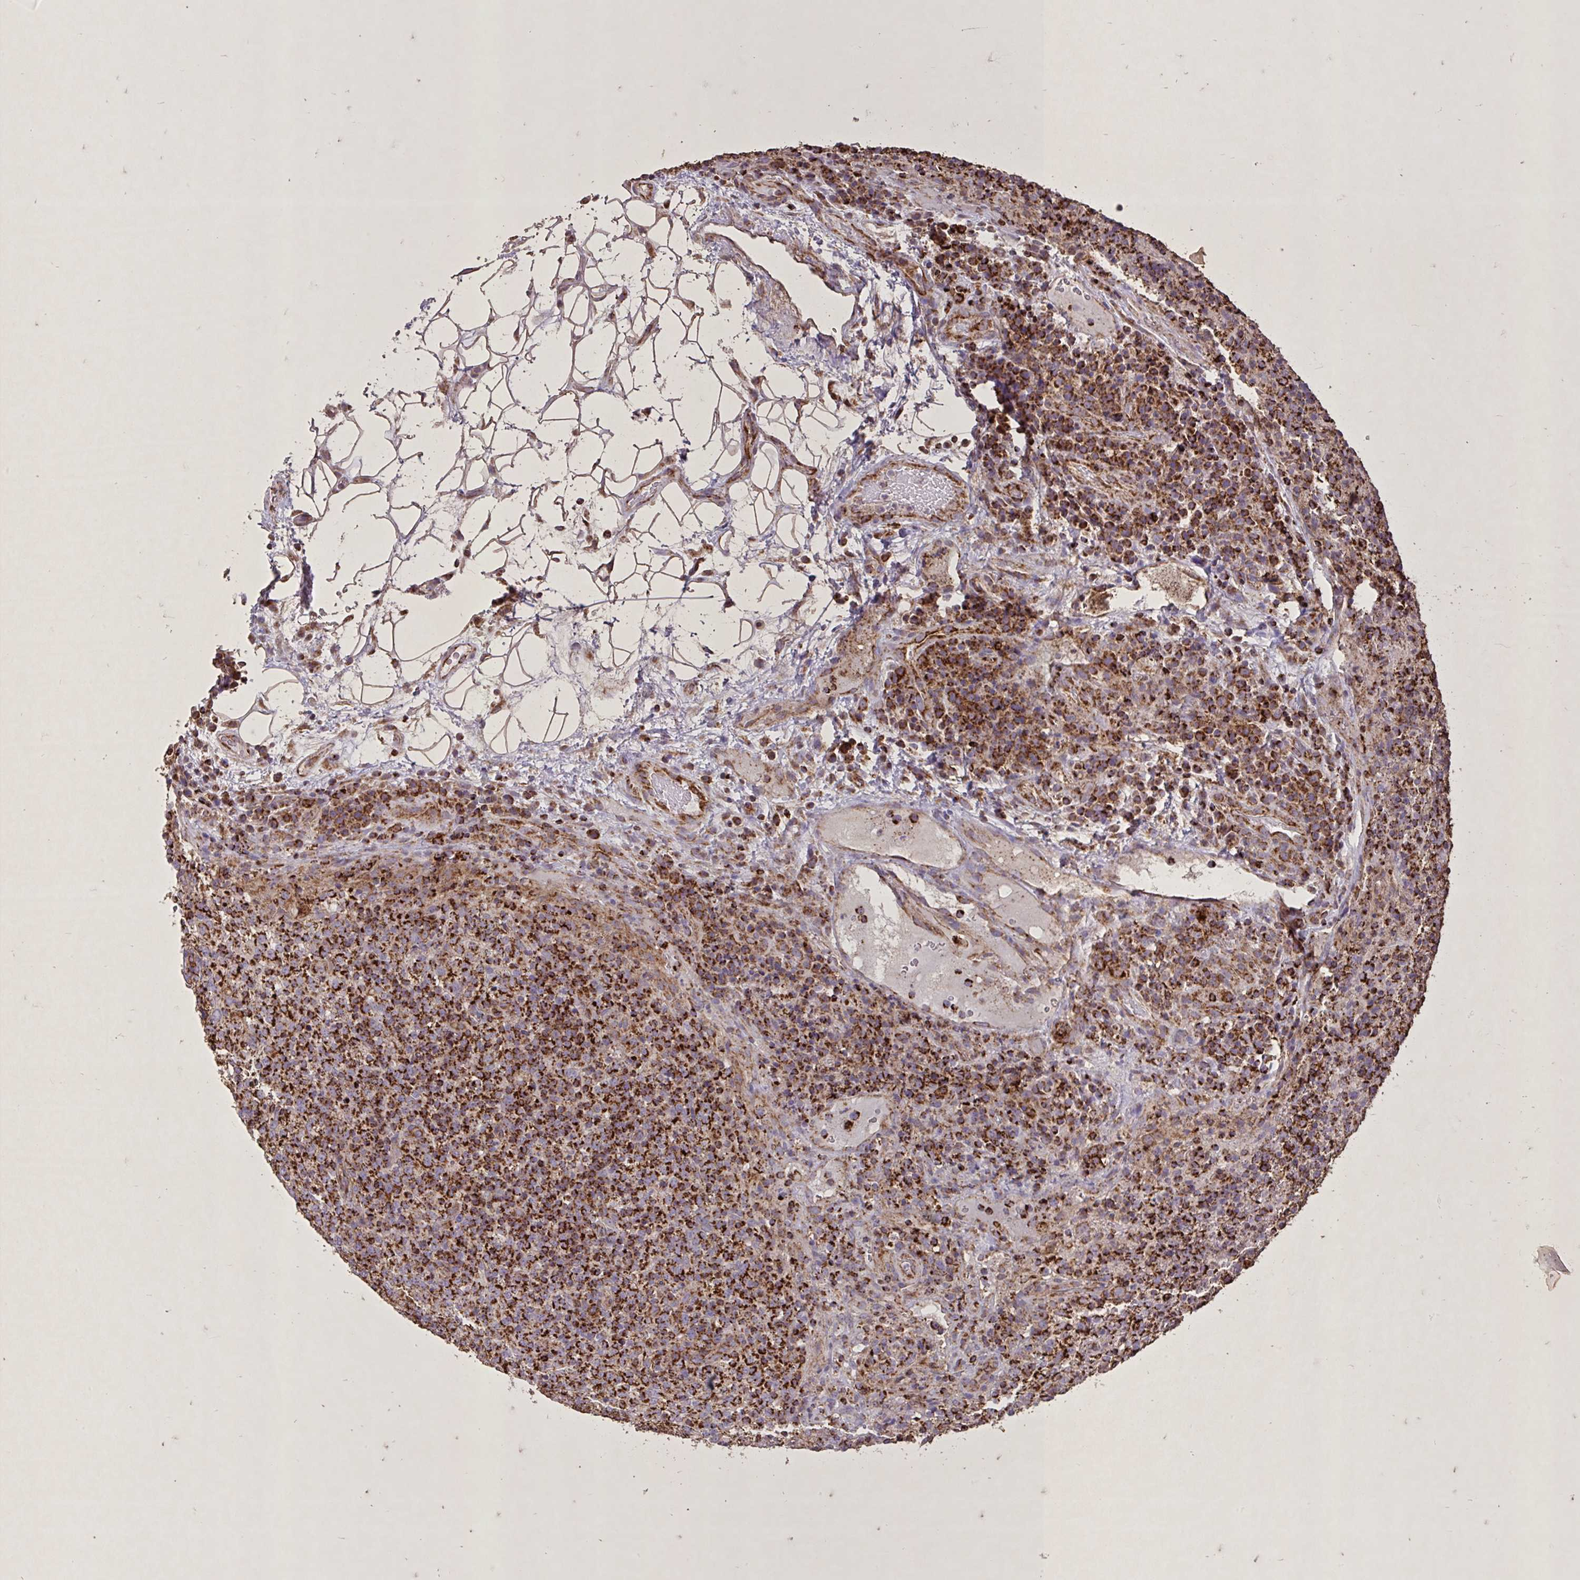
{"staining": {"intensity": "strong", "quantity": ">75%", "location": "cytoplasmic/membranous"}, "tissue": "lymphoma", "cell_type": "Tumor cells", "image_type": "cancer", "snomed": [{"axis": "morphology", "description": "Malignant lymphoma, non-Hodgkin's type, High grade"}, {"axis": "topography", "description": "Lymph node"}], "caption": "Tumor cells display strong cytoplasmic/membranous positivity in approximately >75% of cells in lymphoma.", "gene": "AGK", "patient": {"sex": "male", "age": 54}}